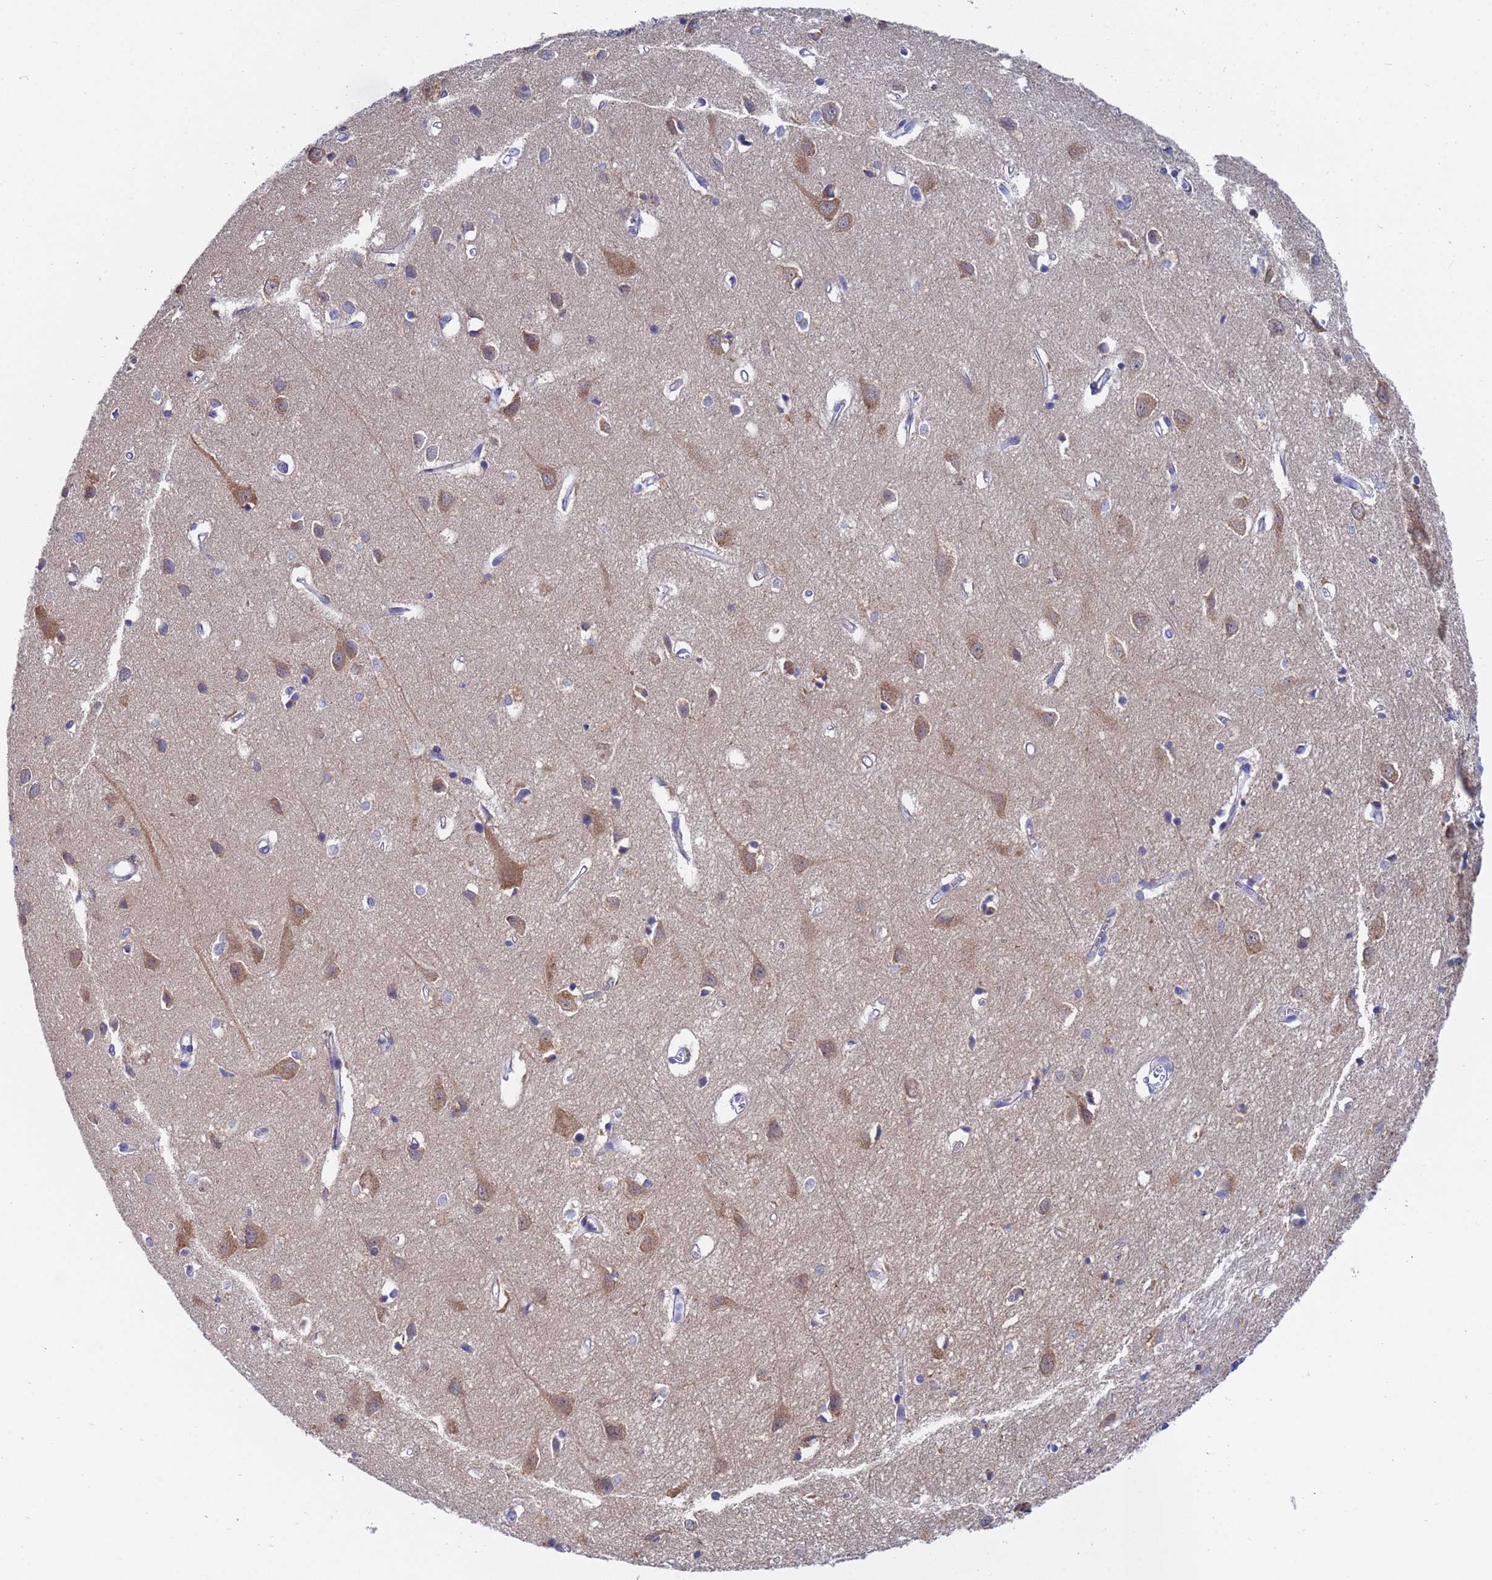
{"staining": {"intensity": "negative", "quantity": "none", "location": "none"}, "tissue": "cerebral cortex", "cell_type": "Endothelial cells", "image_type": "normal", "snomed": [{"axis": "morphology", "description": "Normal tissue, NOS"}, {"axis": "topography", "description": "Cerebral cortex"}], "caption": "High power microscopy histopathology image of an IHC image of normal cerebral cortex, revealing no significant positivity in endothelial cells.", "gene": "UBE2O", "patient": {"sex": "female", "age": 64}}